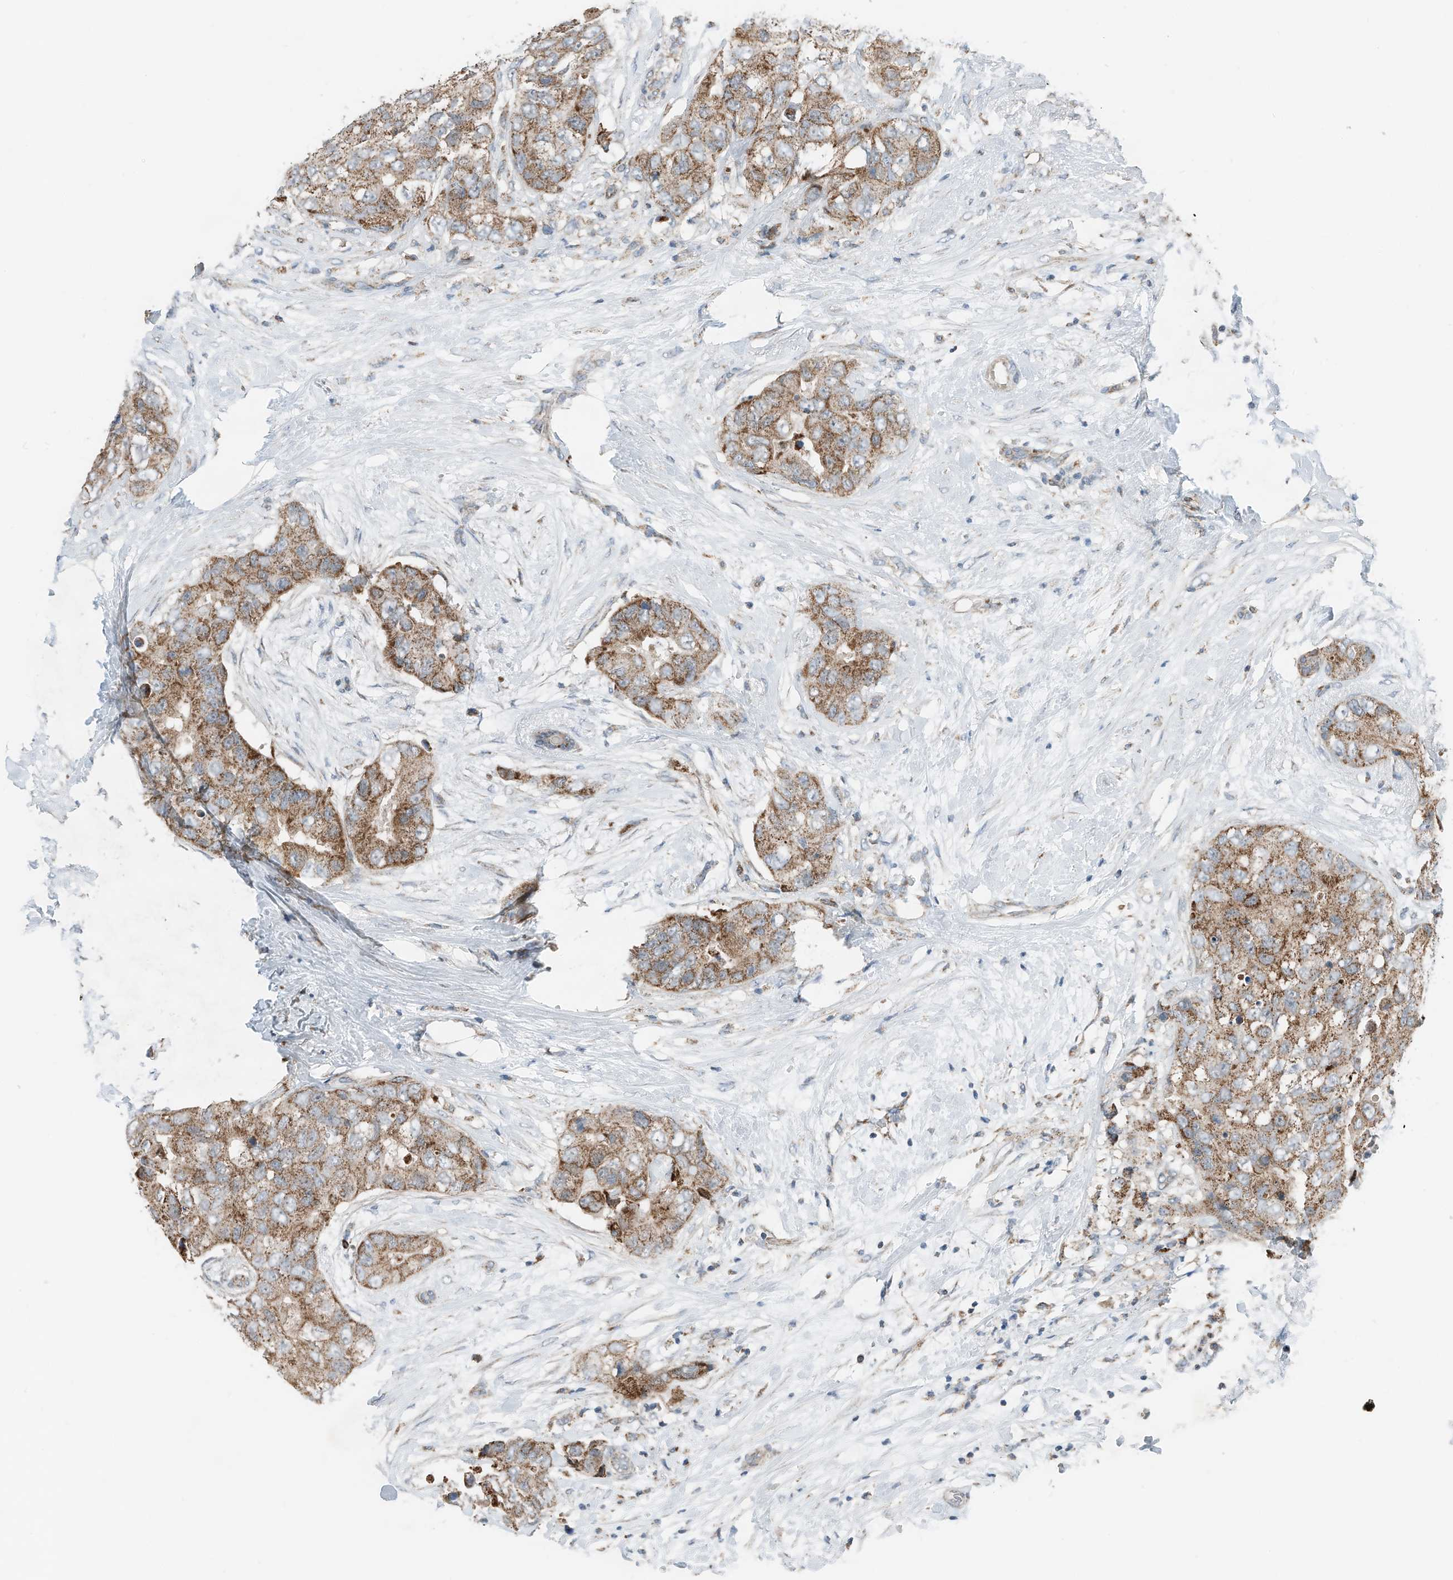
{"staining": {"intensity": "moderate", "quantity": ">75%", "location": "cytoplasmic/membranous"}, "tissue": "breast cancer", "cell_type": "Tumor cells", "image_type": "cancer", "snomed": [{"axis": "morphology", "description": "Duct carcinoma"}, {"axis": "topography", "description": "Breast"}], "caption": "Brown immunohistochemical staining in human breast cancer demonstrates moderate cytoplasmic/membranous staining in approximately >75% of tumor cells. (IHC, brightfield microscopy, high magnification).", "gene": "RMND1", "patient": {"sex": "female", "age": 62}}